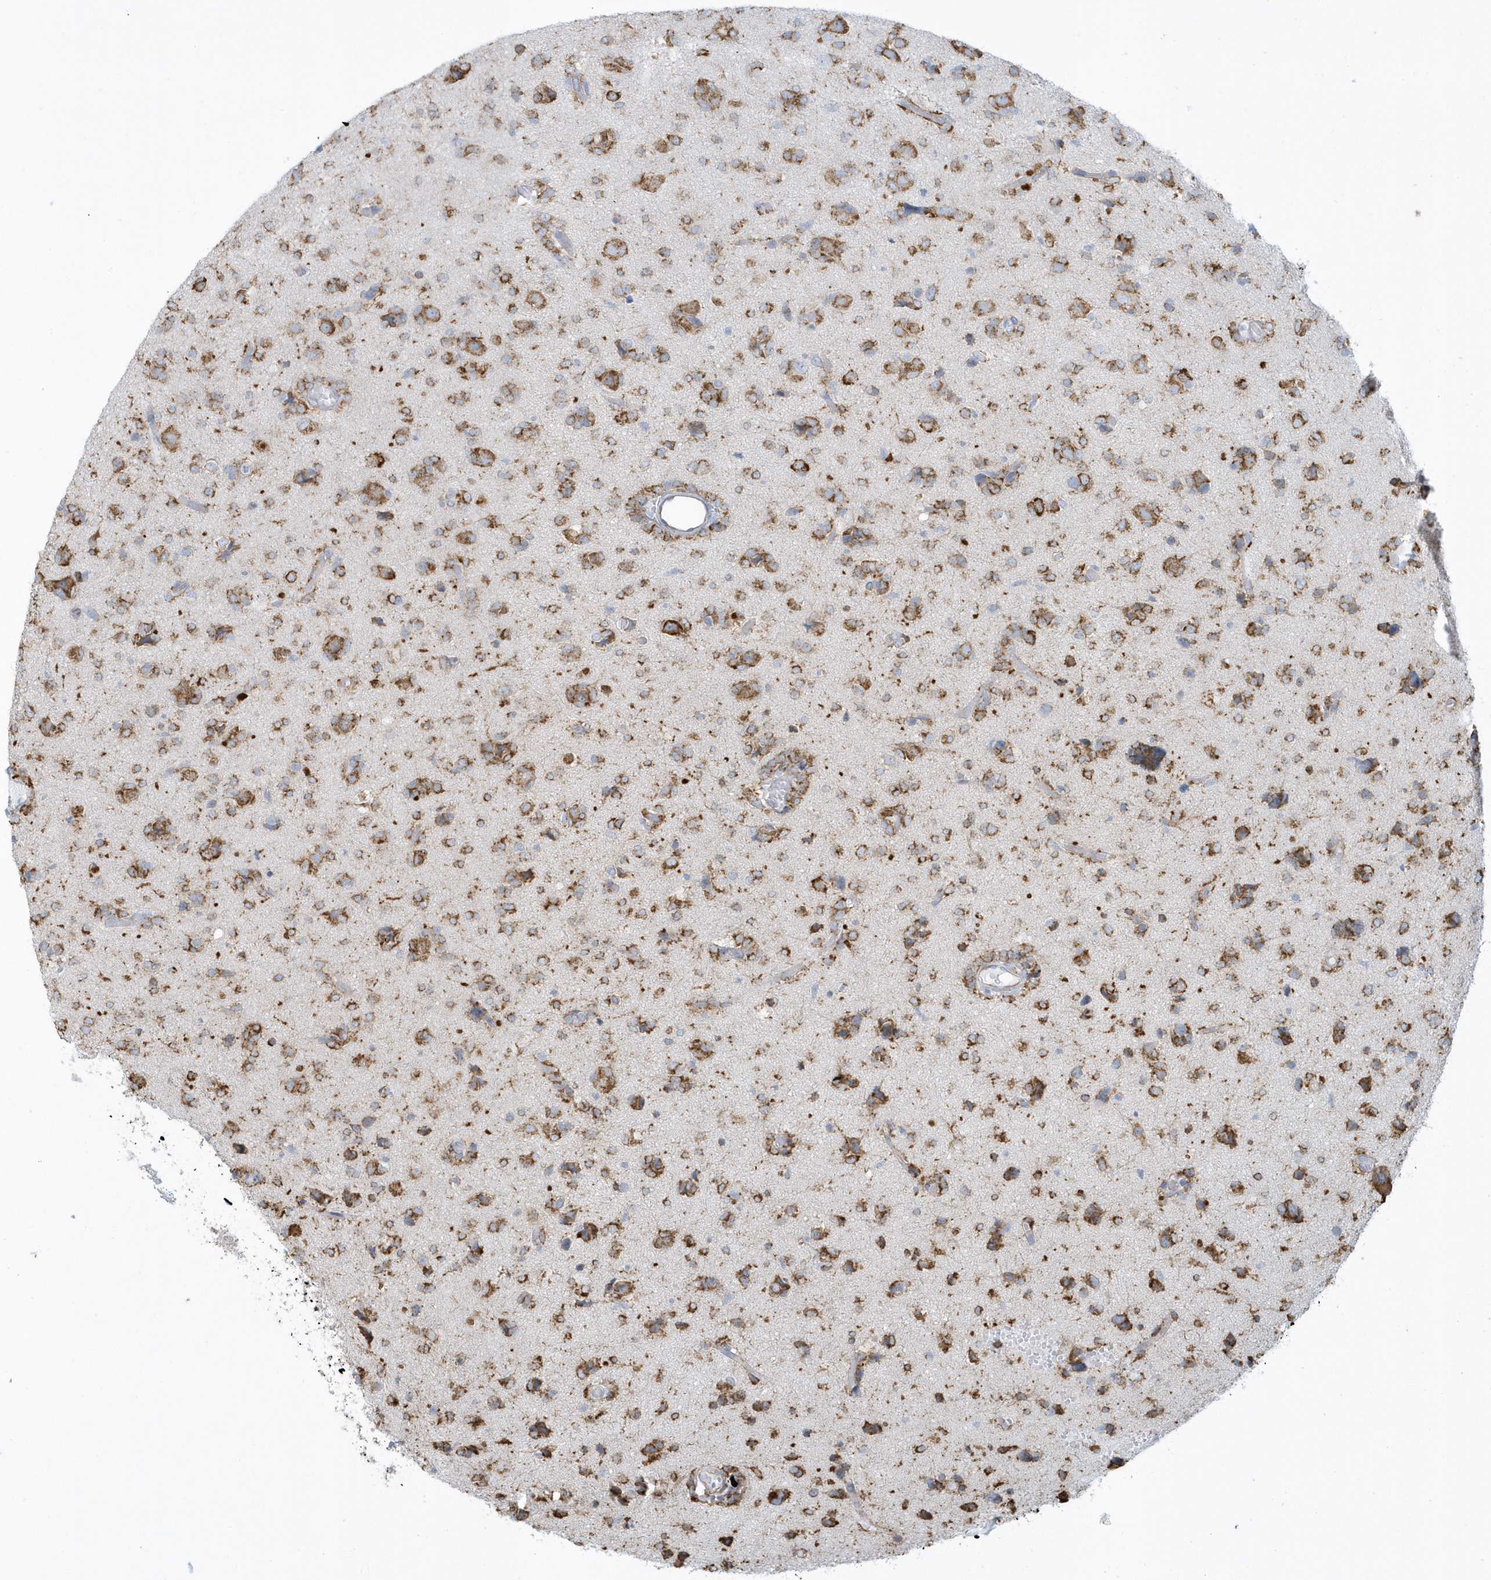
{"staining": {"intensity": "moderate", "quantity": ">75%", "location": "cytoplasmic/membranous"}, "tissue": "glioma", "cell_type": "Tumor cells", "image_type": "cancer", "snomed": [{"axis": "morphology", "description": "Glioma, malignant, High grade"}, {"axis": "topography", "description": "Brain"}], "caption": "IHC image of neoplastic tissue: human high-grade glioma (malignant) stained using immunohistochemistry displays medium levels of moderate protein expression localized specifically in the cytoplasmic/membranous of tumor cells, appearing as a cytoplasmic/membranous brown color.", "gene": "DCAF1", "patient": {"sex": "female", "age": 59}}